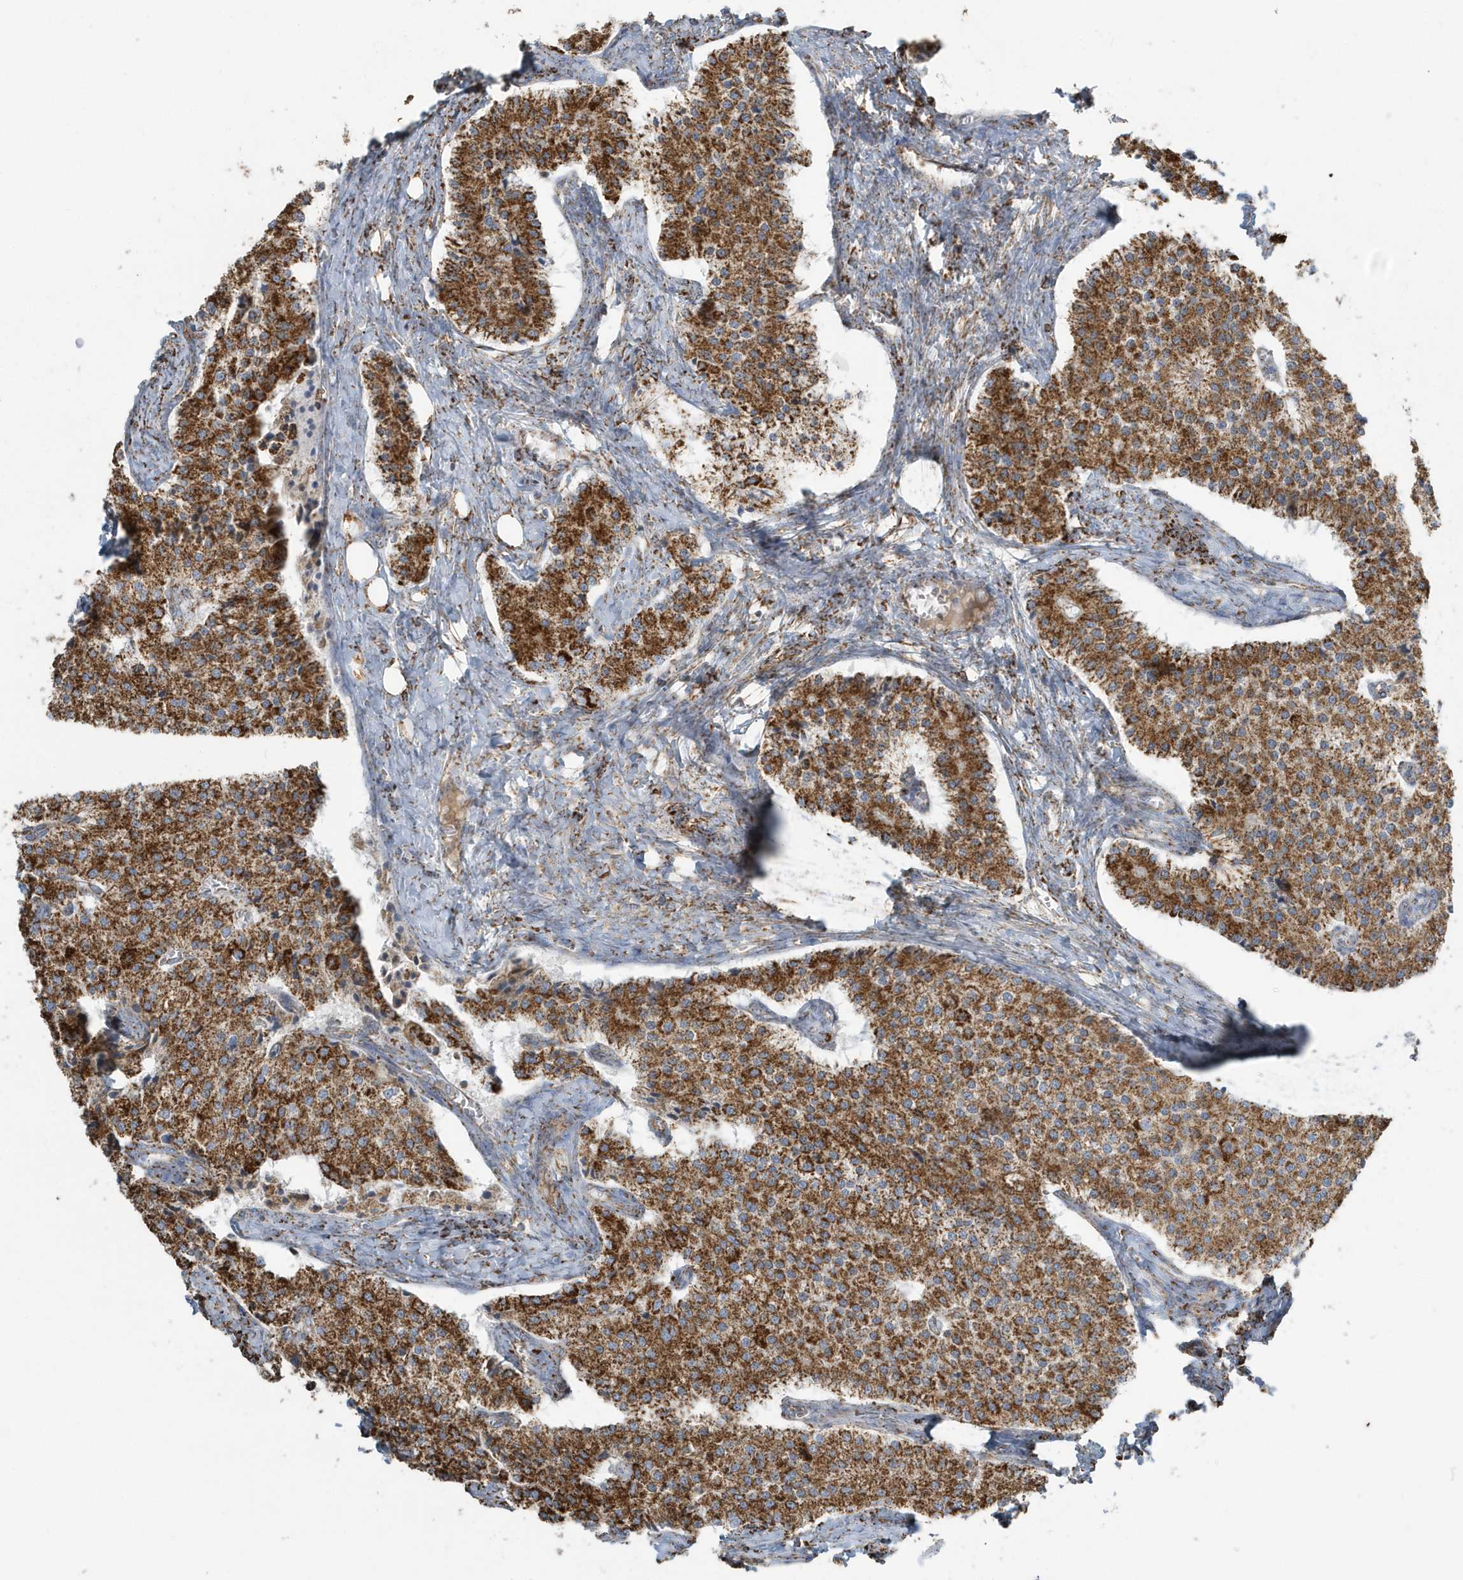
{"staining": {"intensity": "strong", "quantity": ">75%", "location": "cytoplasmic/membranous"}, "tissue": "carcinoid", "cell_type": "Tumor cells", "image_type": "cancer", "snomed": [{"axis": "morphology", "description": "Carcinoid, malignant, NOS"}, {"axis": "topography", "description": "Colon"}], "caption": "A high-resolution micrograph shows immunohistochemistry (IHC) staining of carcinoid, which displays strong cytoplasmic/membranous positivity in approximately >75% of tumor cells.", "gene": "RAB11FIP3", "patient": {"sex": "female", "age": 52}}